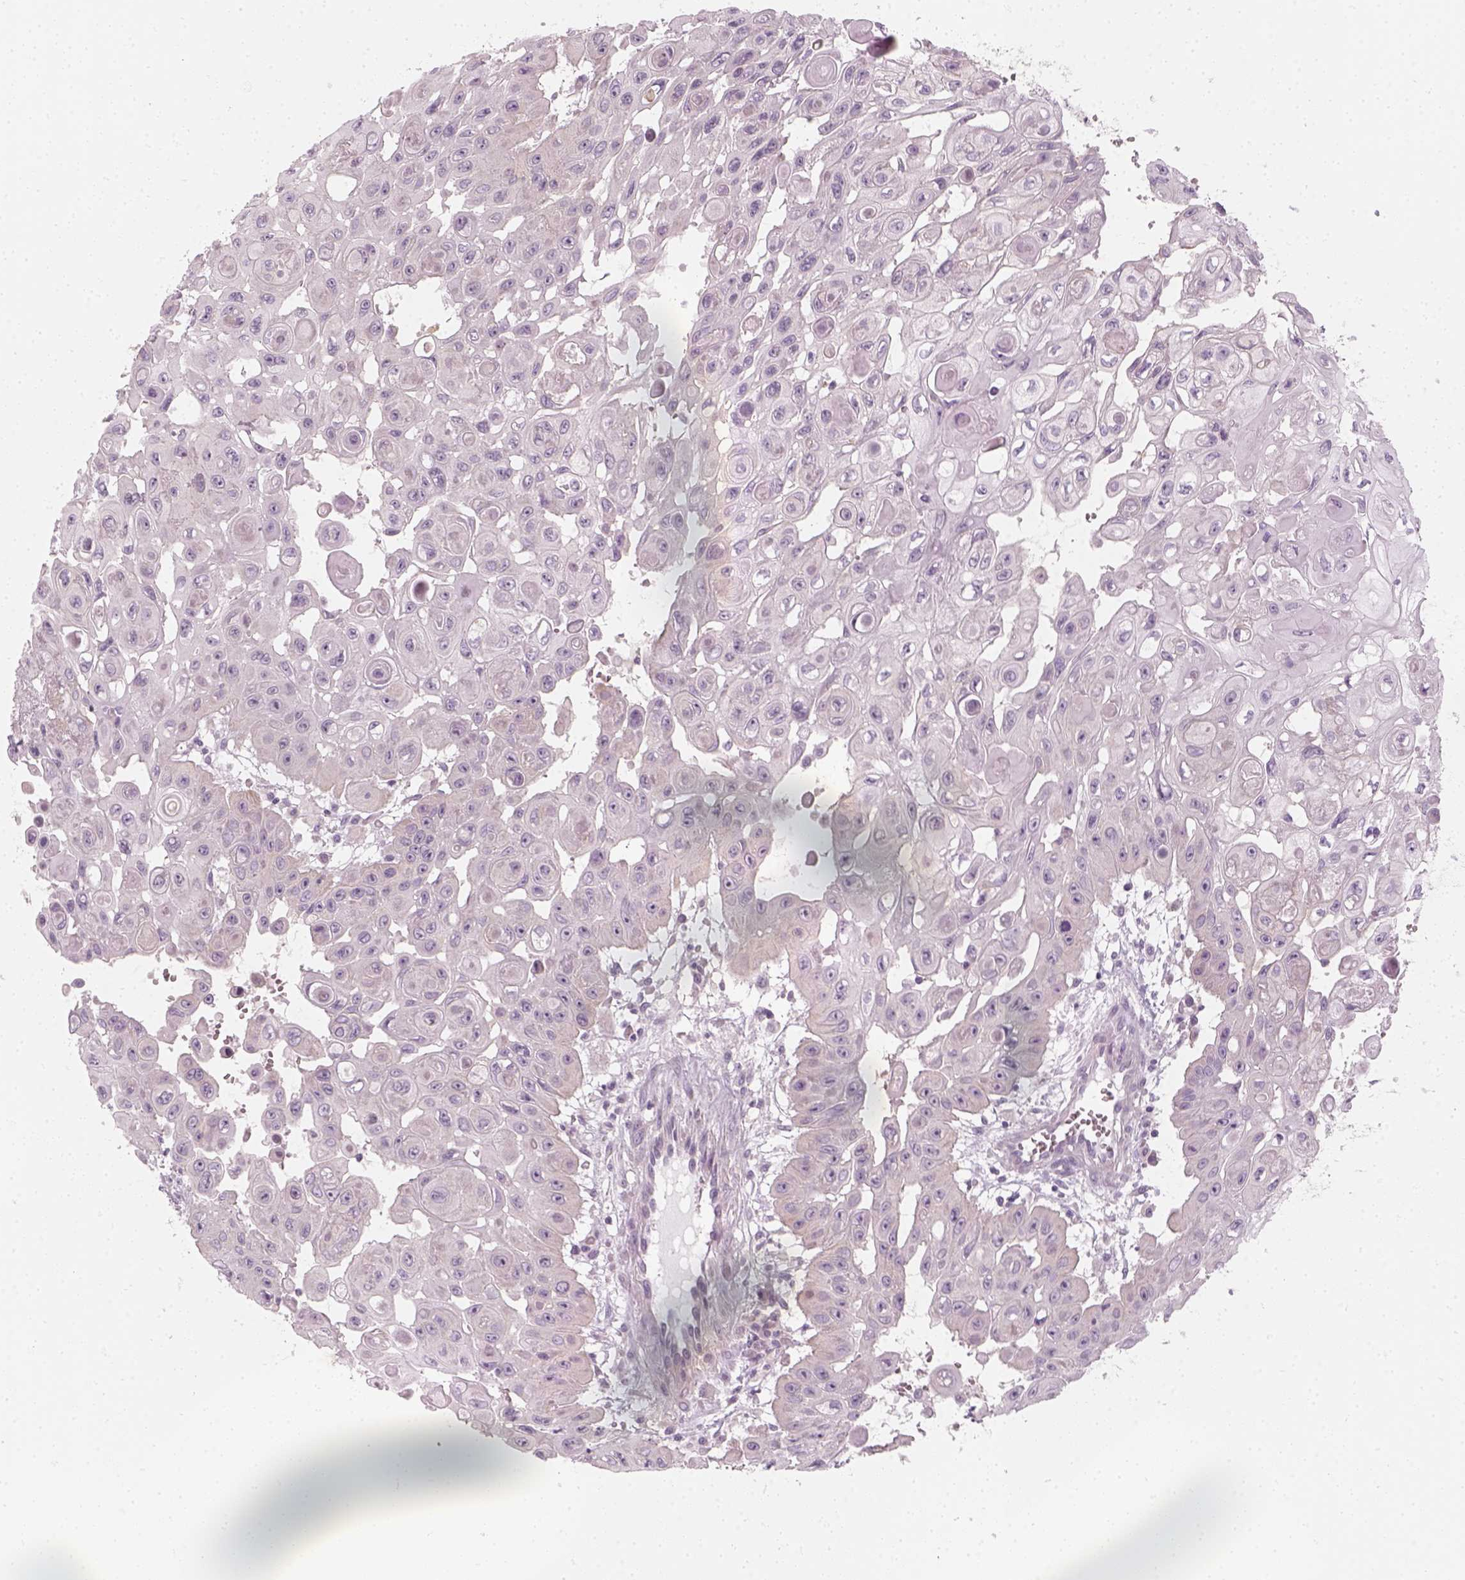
{"staining": {"intensity": "negative", "quantity": "none", "location": "none"}, "tissue": "head and neck cancer", "cell_type": "Tumor cells", "image_type": "cancer", "snomed": [{"axis": "morphology", "description": "Adenocarcinoma, NOS"}, {"axis": "topography", "description": "Head-Neck"}], "caption": "DAB immunohistochemical staining of head and neck cancer demonstrates no significant positivity in tumor cells.", "gene": "PRAME", "patient": {"sex": "male", "age": 73}}